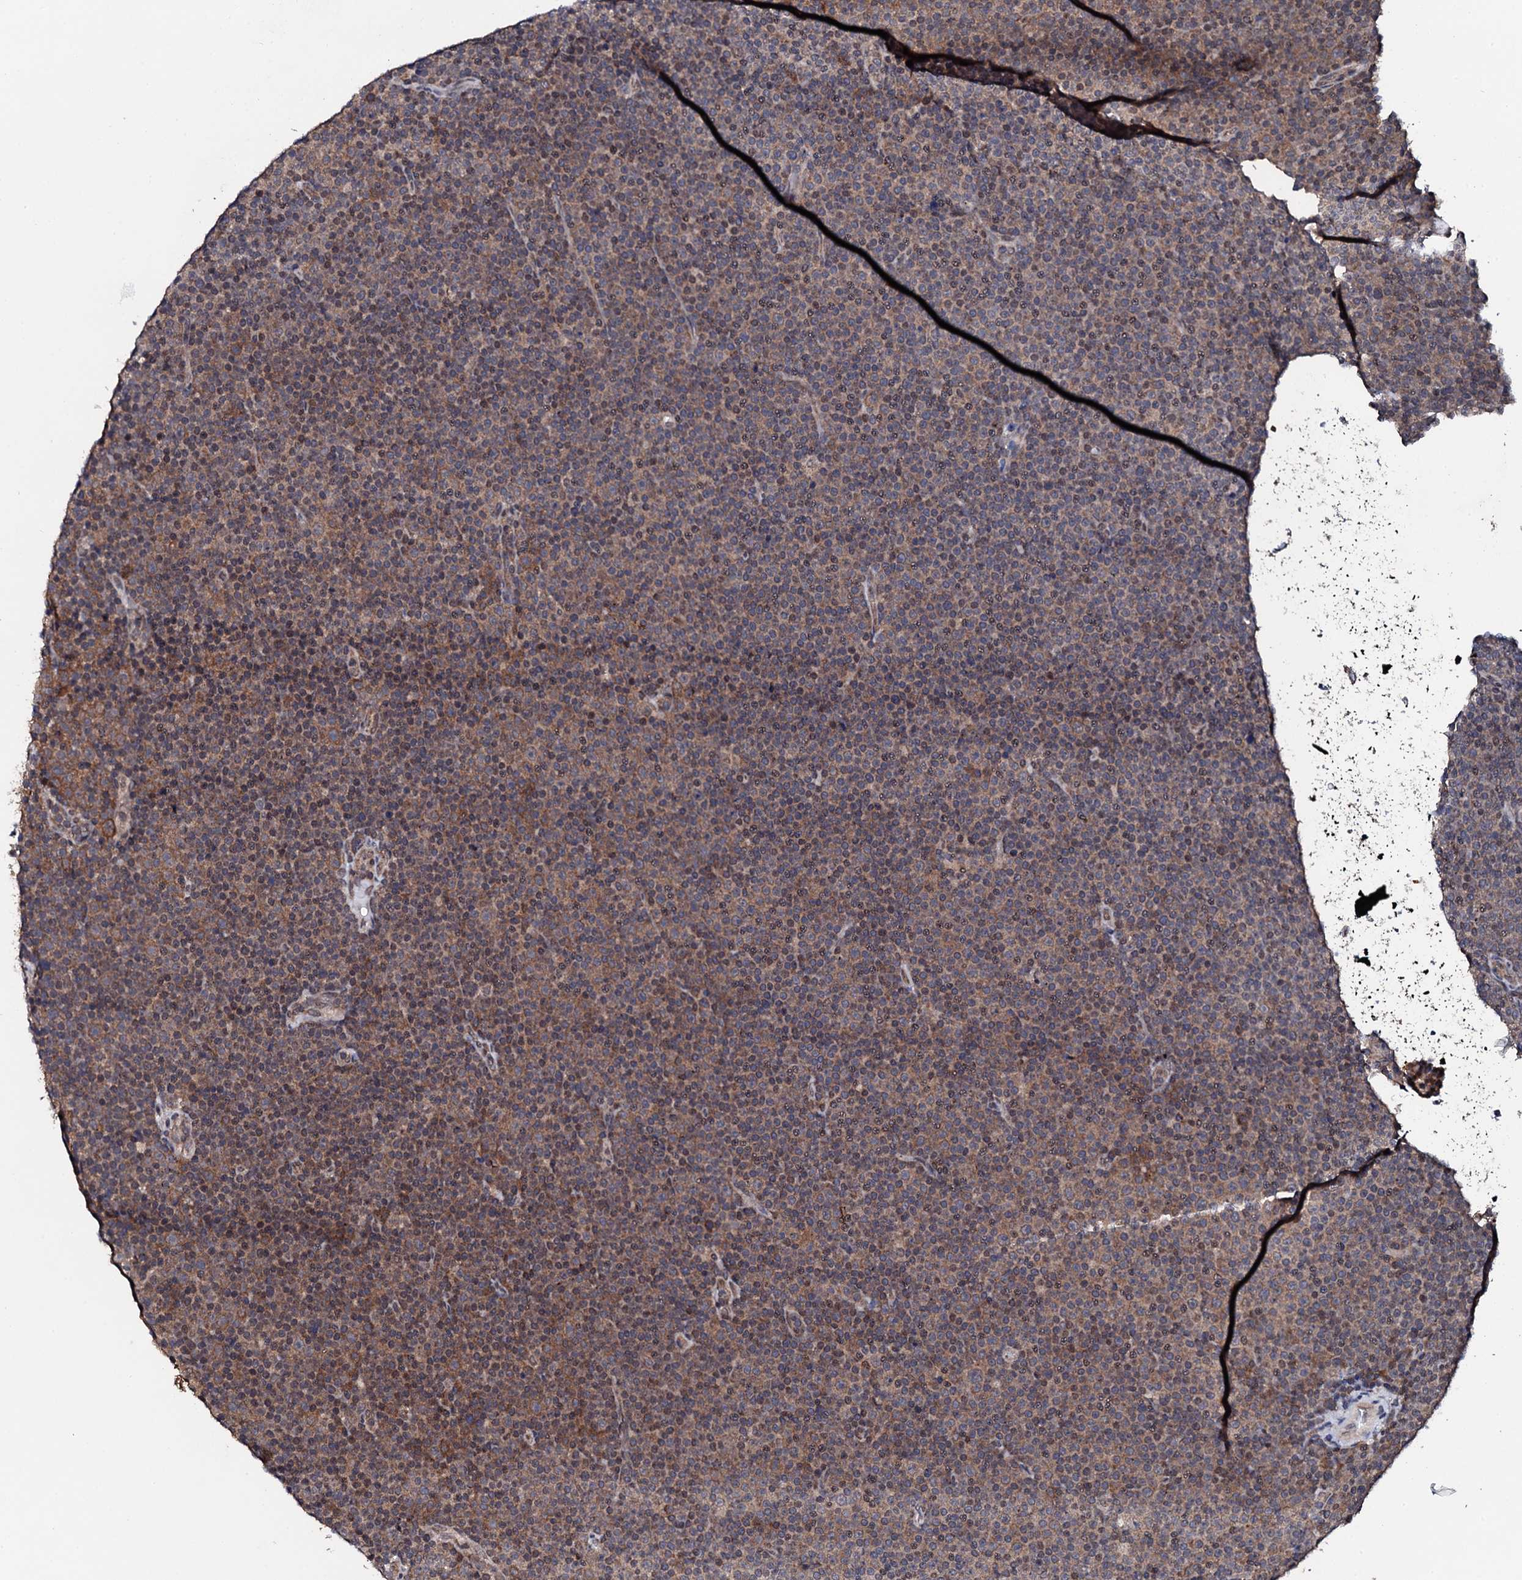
{"staining": {"intensity": "moderate", "quantity": "25%-75%", "location": "cytoplasmic/membranous"}, "tissue": "lymphoma", "cell_type": "Tumor cells", "image_type": "cancer", "snomed": [{"axis": "morphology", "description": "Malignant lymphoma, non-Hodgkin's type, Low grade"}, {"axis": "topography", "description": "Lymph node"}], "caption": "IHC staining of low-grade malignant lymphoma, non-Hodgkin's type, which exhibits medium levels of moderate cytoplasmic/membranous expression in approximately 25%-75% of tumor cells indicating moderate cytoplasmic/membranous protein staining. The staining was performed using DAB (brown) for protein detection and nuclei were counterstained in hematoxylin (blue).", "gene": "EDC3", "patient": {"sex": "female", "age": 67}}